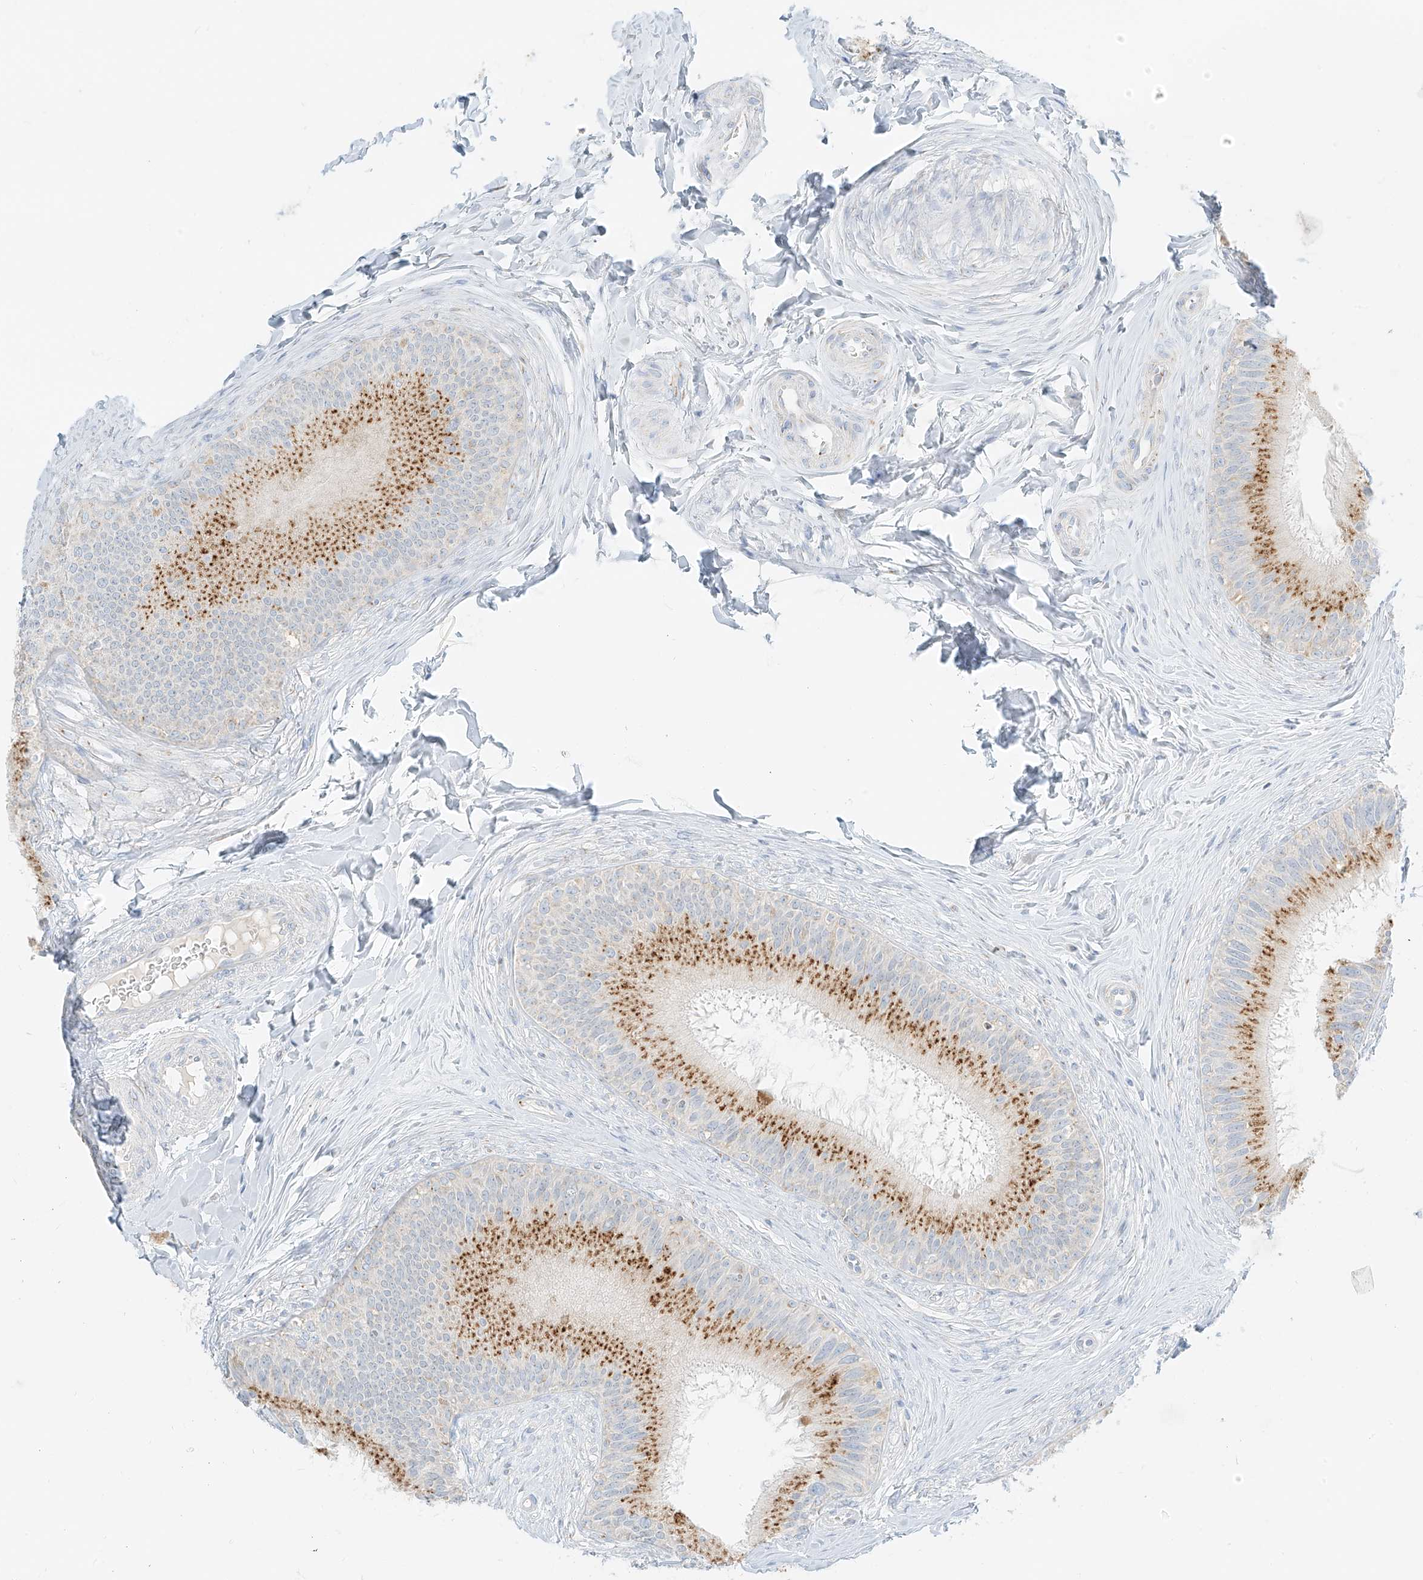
{"staining": {"intensity": "moderate", "quantity": ">75%", "location": "cytoplasmic/membranous"}, "tissue": "epididymis", "cell_type": "Glandular cells", "image_type": "normal", "snomed": [{"axis": "morphology", "description": "Normal tissue, NOS"}, {"axis": "topography", "description": "Epididymis"}], "caption": "Immunohistochemistry staining of unremarkable epididymis, which displays medium levels of moderate cytoplasmic/membranous positivity in about >75% of glandular cells indicating moderate cytoplasmic/membranous protein expression. The staining was performed using DAB (brown) for protein detection and nuclei were counterstained in hematoxylin (blue).", "gene": "TMEM87B", "patient": {"sex": "male", "age": 27}}